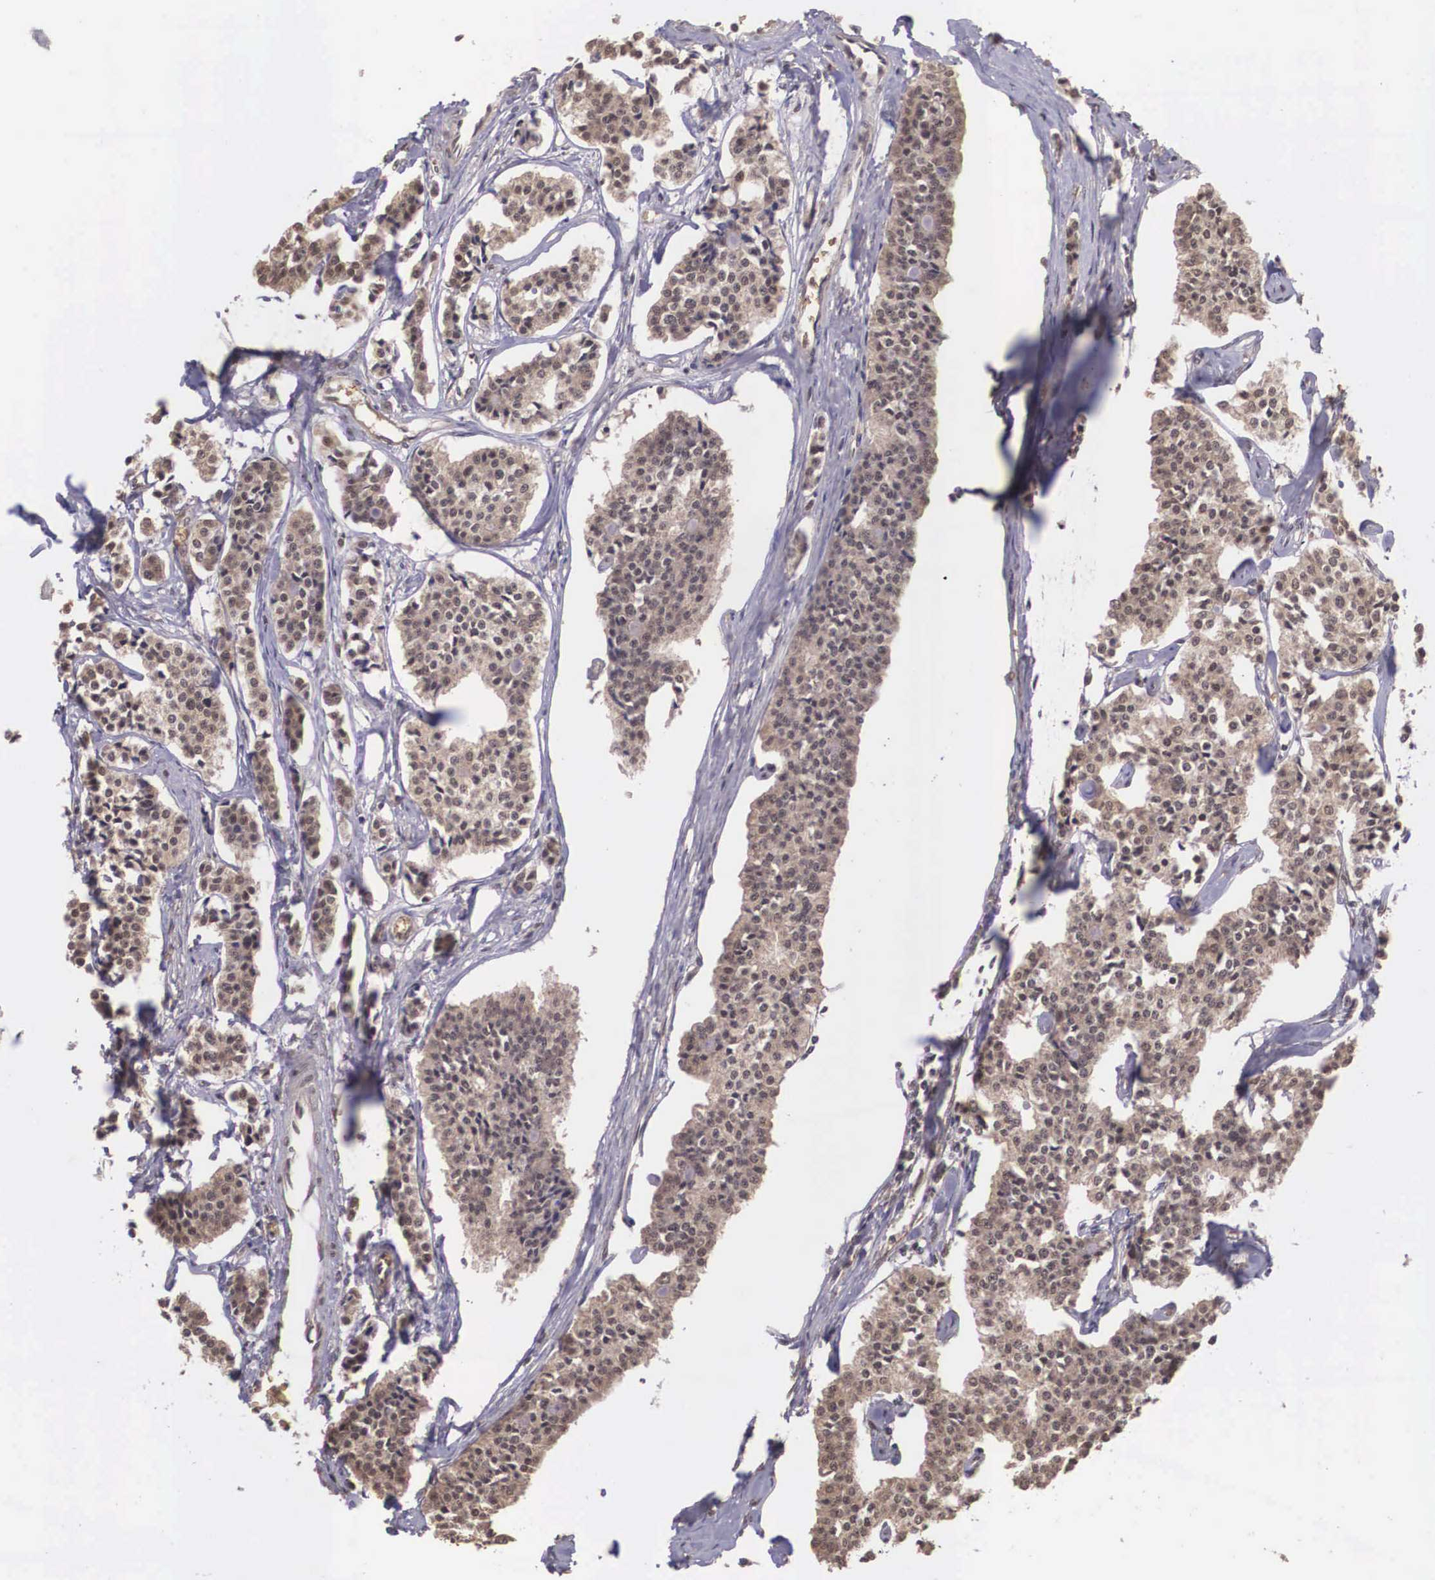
{"staining": {"intensity": "moderate", "quantity": ">75%", "location": "cytoplasmic/membranous"}, "tissue": "carcinoid", "cell_type": "Tumor cells", "image_type": "cancer", "snomed": [{"axis": "morphology", "description": "Carcinoid, malignant, NOS"}, {"axis": "topography", "description": "Small intestine"}], "caption": "Carcinoid (malignant) stained with DAB (3,3'-diaminobenzidine) IHC demonstrates medium levels of moderate cytoplasmic/membranous positivity in about >75% of tumor cells. The staining is performed using DAB (3,3'-diaminobenzidine) brown chromogen to label protein expression. The nuclei are counter-stained blue using hematoxylin.", "gene": "VASH1", "patient": {"sex": "male", "age": 63}}